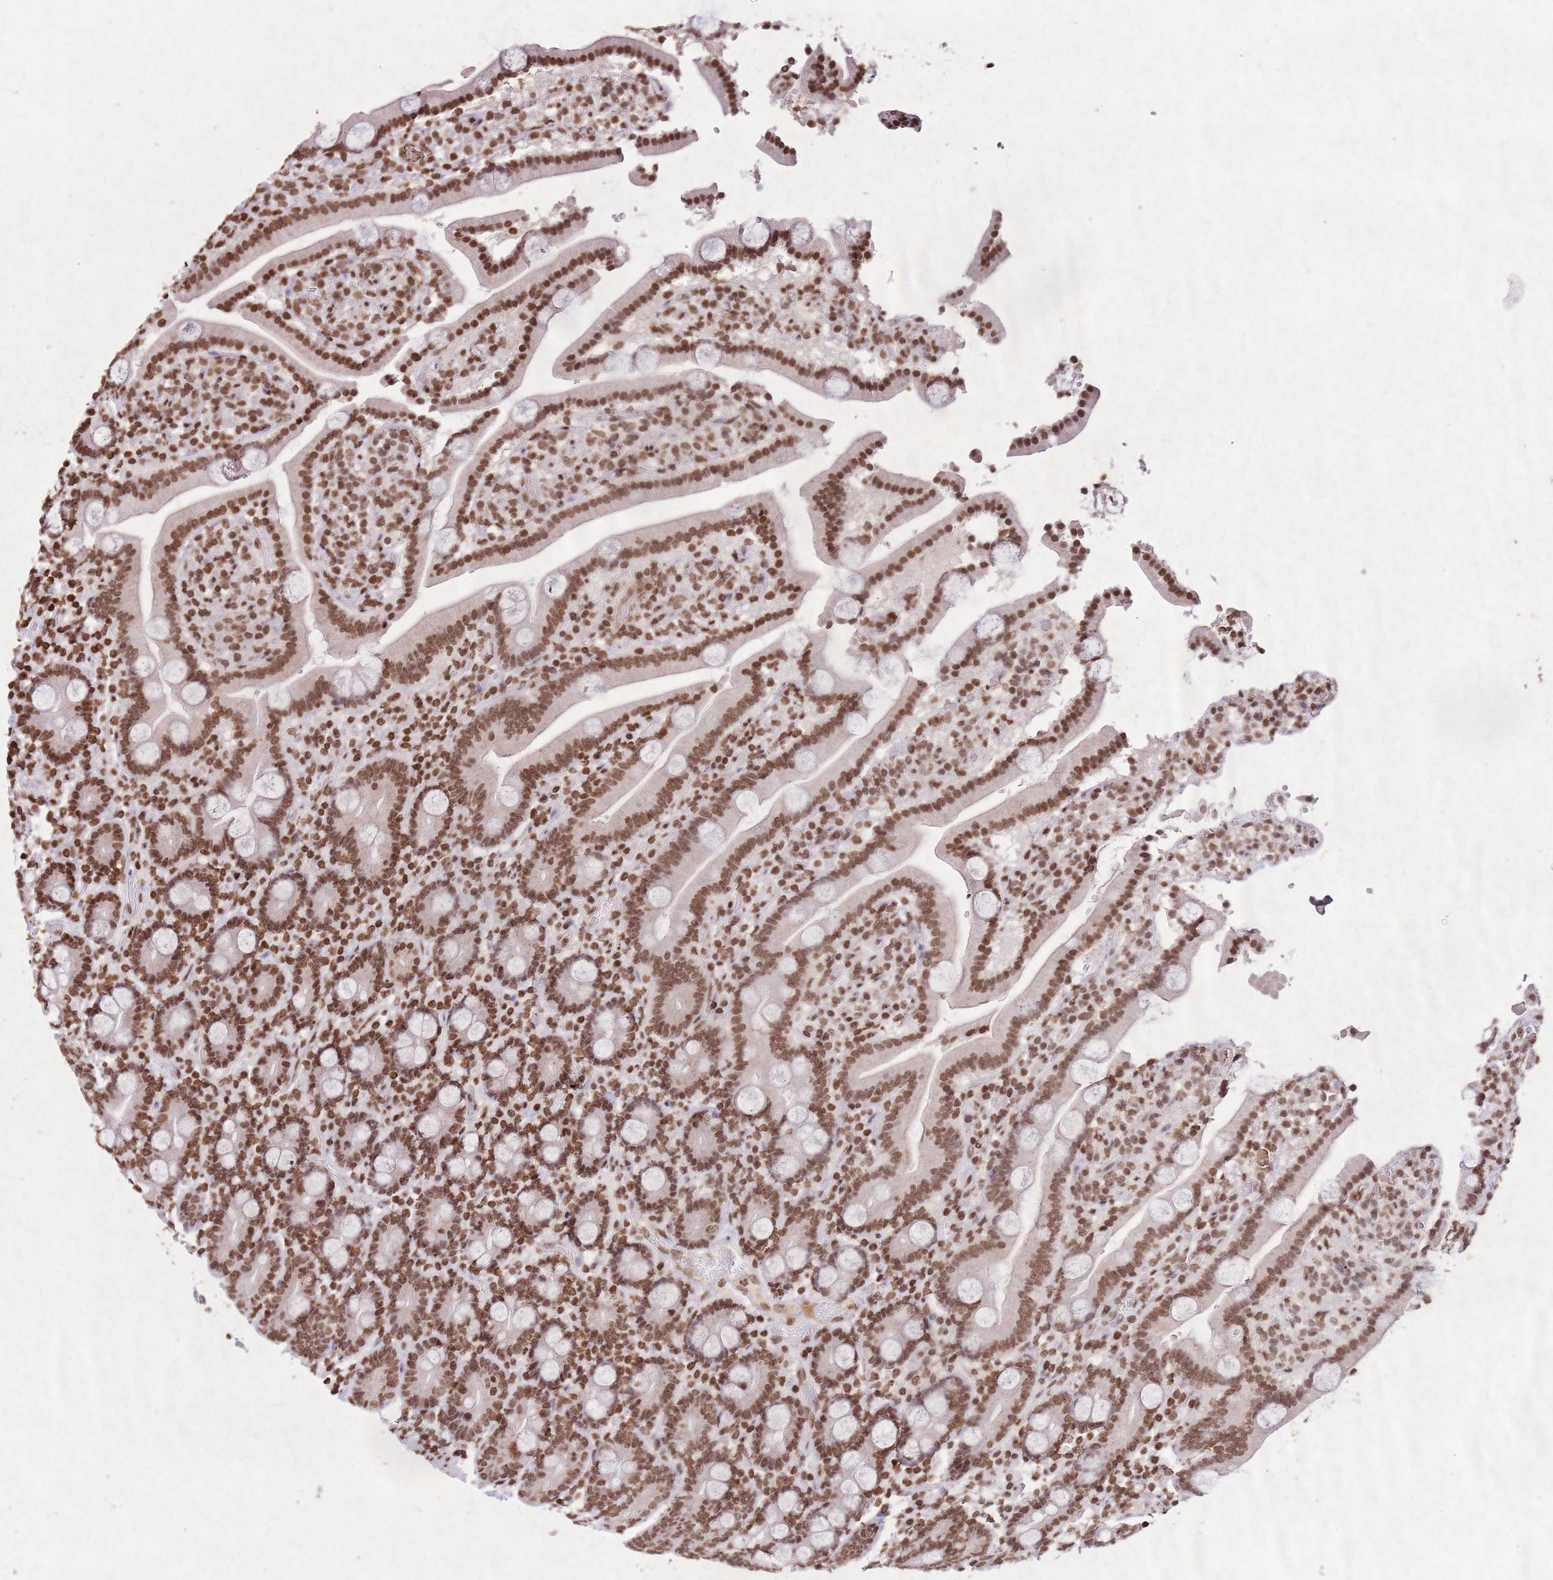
{"staining": {"intensity": "moderate", "quantity": ">75%", "location": "nuclear"}, "tissue": "duodenum", "cell_type": "Glandular cells", "image_type": "normal", "snomed": [{"axis": "morphology", "description": "Normal tissue, NOS"}, {"axis": "topography", "description": "Duodenum"}], "caption": "Immunohistochemistry histopathology image of benign duodenum: human duodenum stained using IHC reveals medium levels of moderate protein expression localized specifically in the nuclear of glandular cells, appearing as a nuclear brown color.", "gene": "BMAL1", "patient": {"sex": "male", "age": 55}}